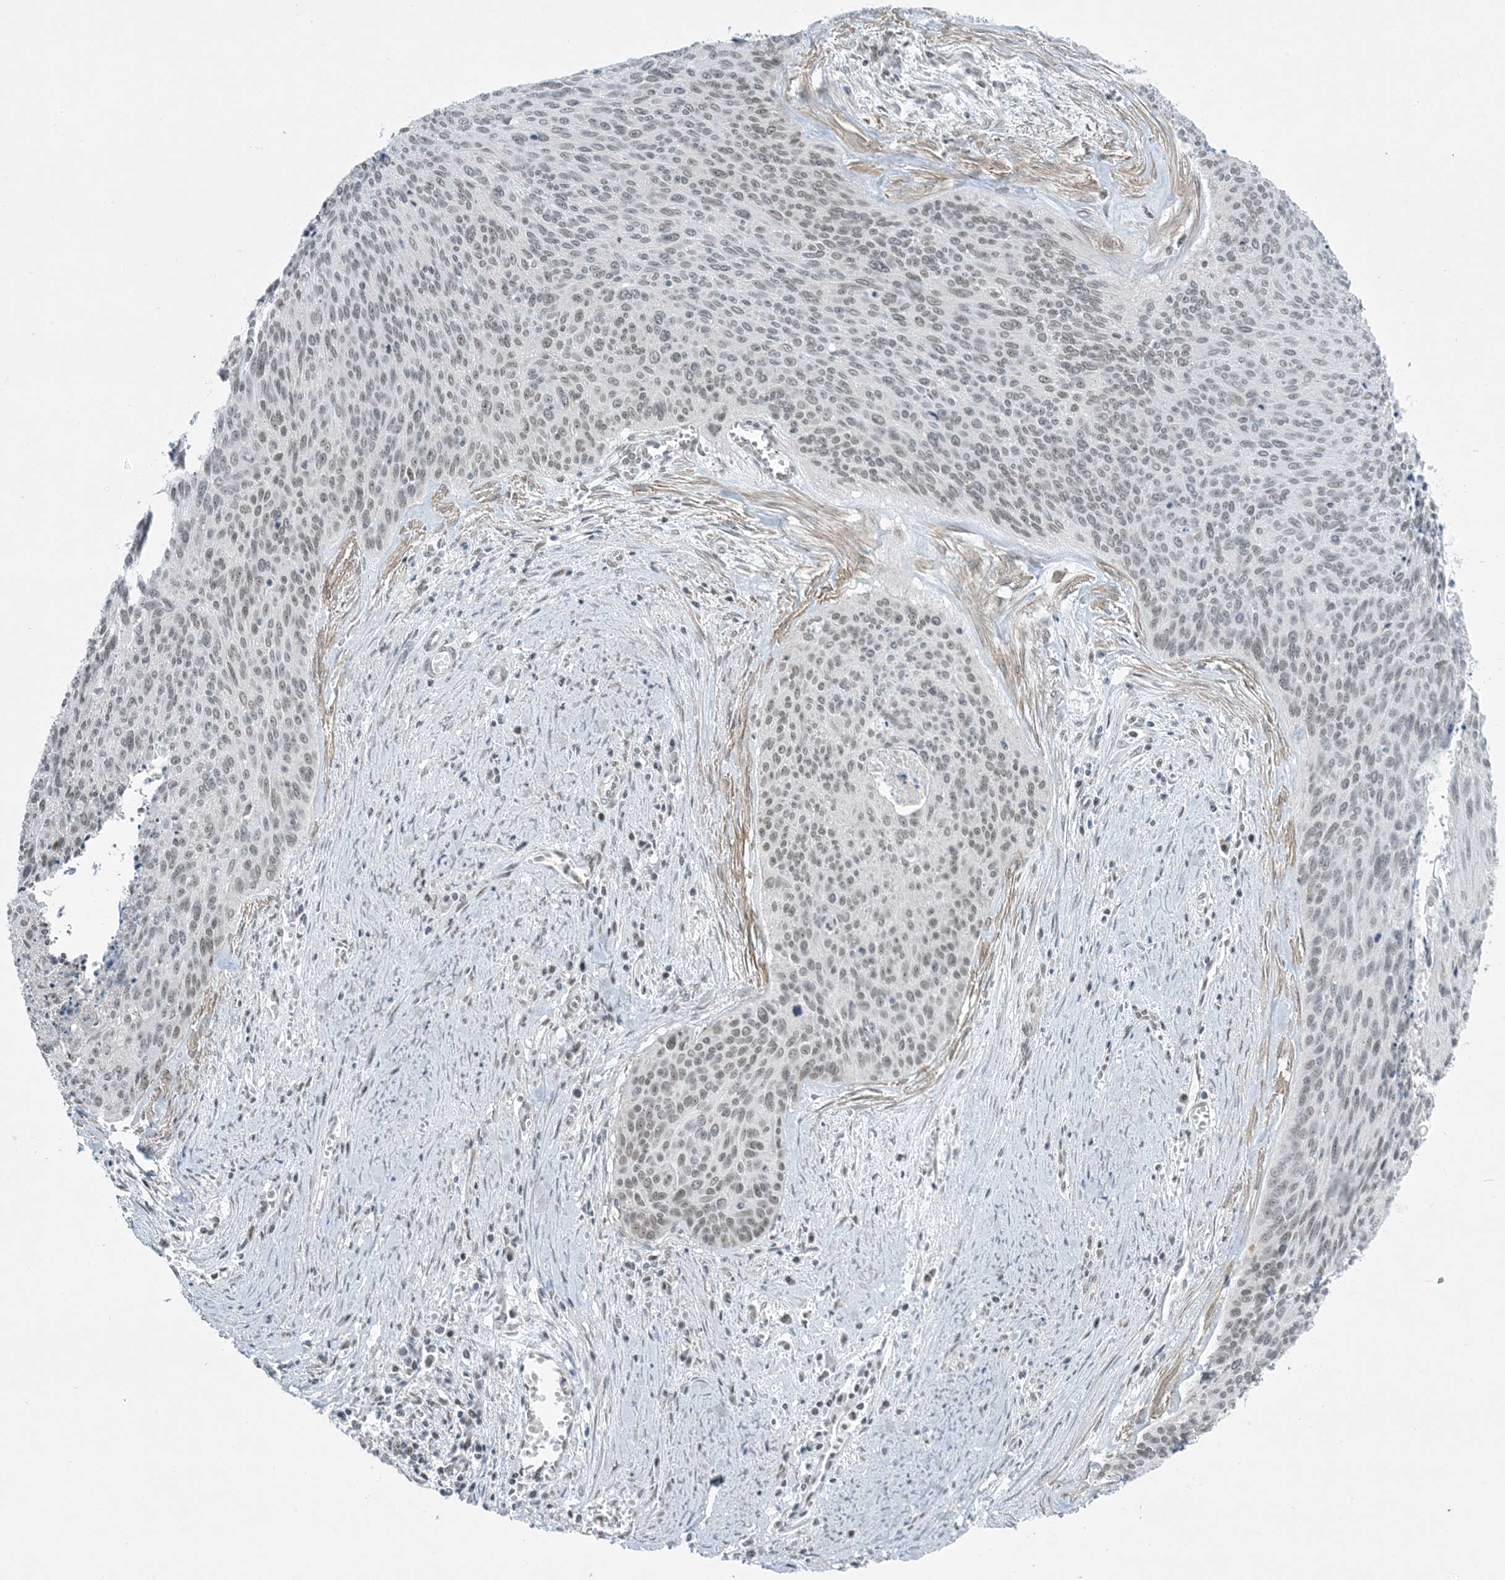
{"staining": {"intensity": "weak", "quantity": "<25%", "location": "nuclear"}, "tissue": "cervical cancer", "cell_type": "Tumor cells", "image_type": "cancer", "snomed": [{"axis": "morphology", "description": "Squamous cell carcinoma, NOS"}, {"axis": "topography", "description": "Cervix"}], "caption": "An immunohistochemistry (IHC) micrograph of squamous cell carcinoma (cervical) is shown. There is no staining in tumor cells of squamous cell carcinoma (cervical).", "gene": "ZNF787", "patient": {"sex": "female", "age": 55}}